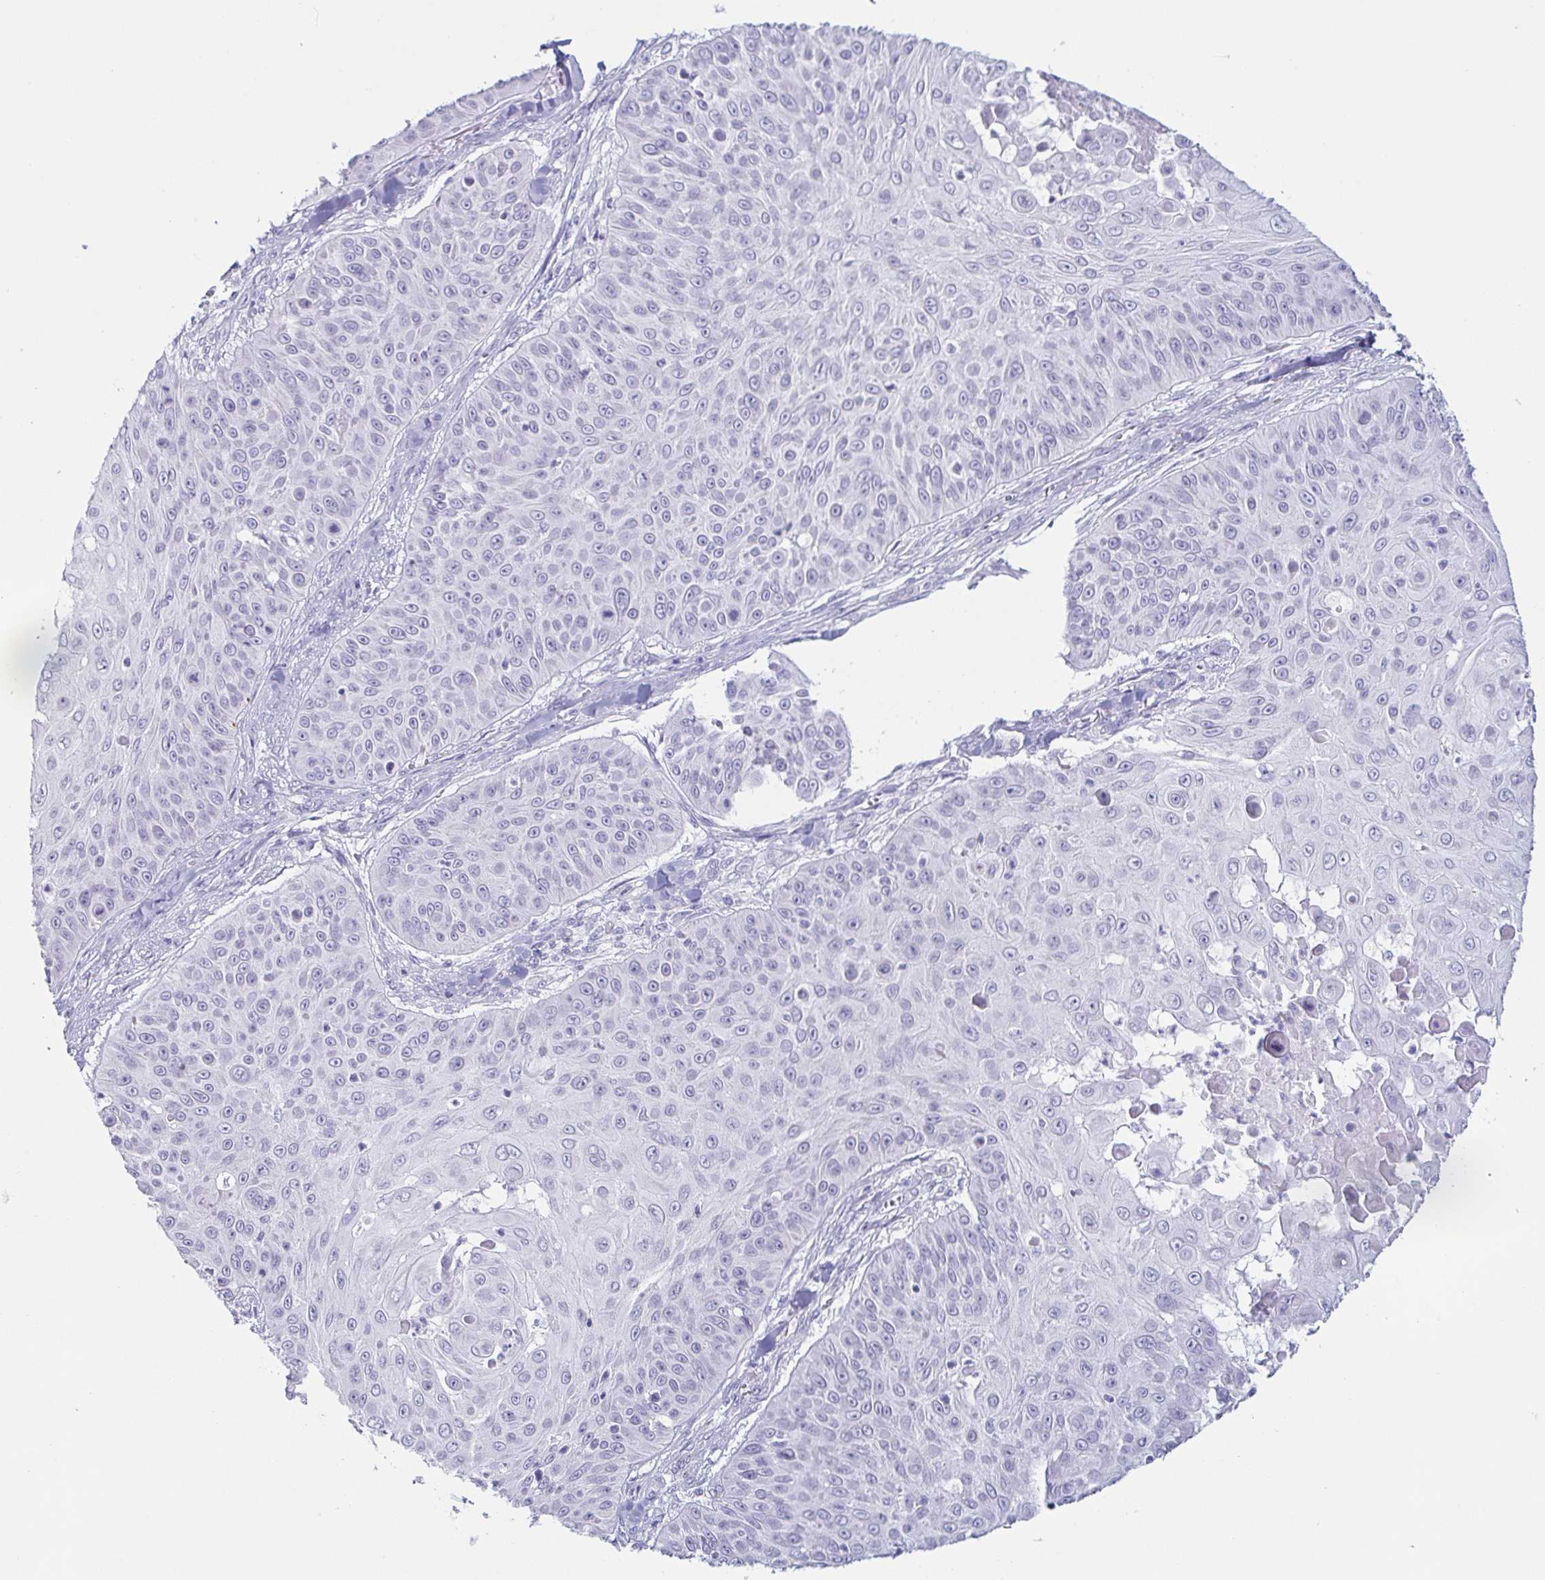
{"staining": {"intensity": "negative", "quantity": "none", "location": "none"}, "tissue": "skin cancer", "cell_type": "Tumor cells", "image_type": "cancer", "snomed": [{"axis": "morphology", "description": "Squamous cell carcinoma, NOS"}, {"axis": "topography", "description": "Skin"}], "caption": "Tumor cells show no significant positivity in skin cancer.", "gene": "PRR27", "patient": {"sex": "male", "age": 82}}